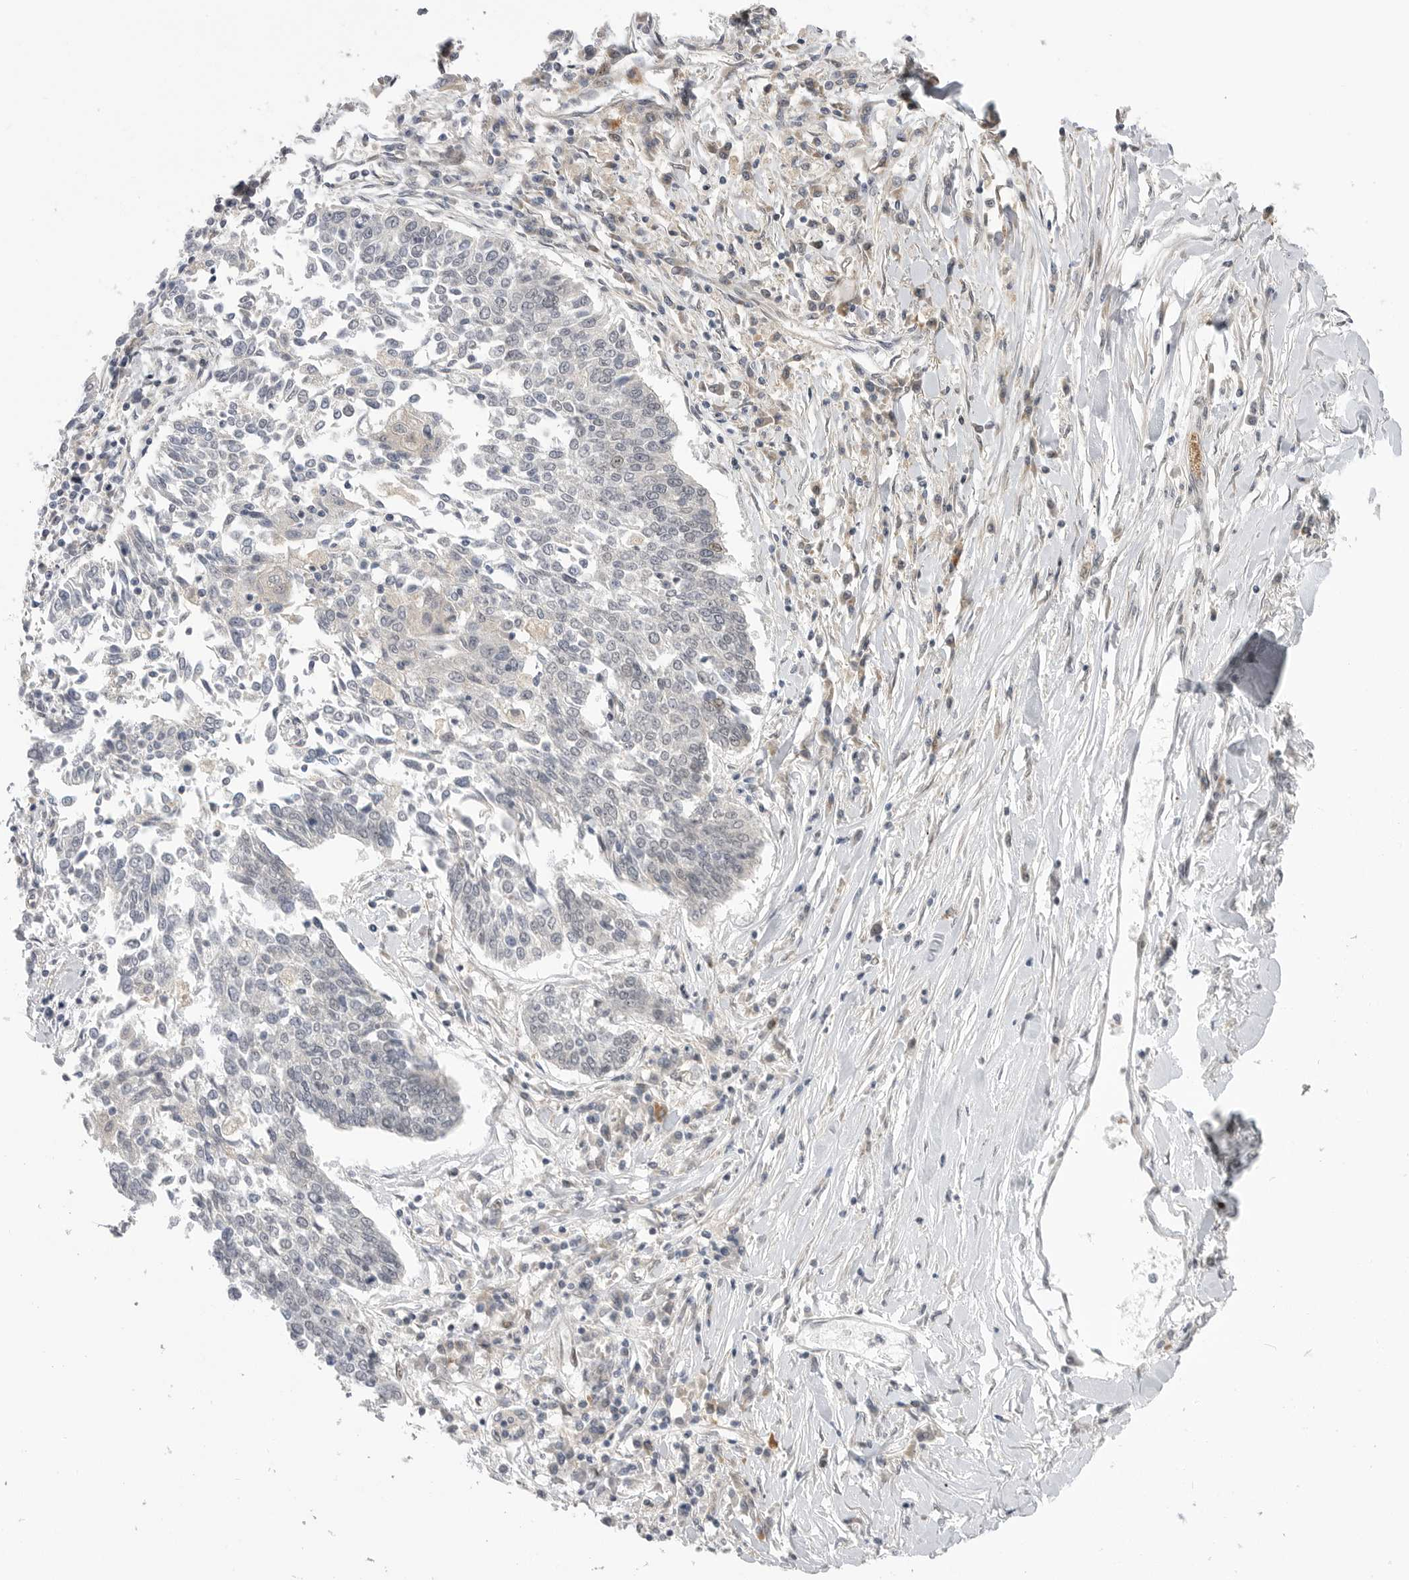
{"staining": {"intensity": "negative", "quantity": "none", "location": "none"}, "tissue": "lung cancer", "cell_type": "Tumor cells", "image_type": "cancer", "snomed": [{"axis": "morphology", "description": "Normal tissue, NOS"}, {"axis": "morphology", "description": "Squamous cell carcinoma, NOS"}, {"axis": "topography", "description": "Cartilage tissue"}, {"axis": "topography", "description": "Bronchus"}, {"axis": "topography", "description": "Lung"}, {"axis": "topography", "description": "Peripheral nerve tissue"}], "caption": "High magnification brightfield microscopy of lung cancer stained with DAB (3,3'-diaminobenzidine) (brown) and counterstained with hematoxylin (blue): tumor cells show no significant staining.", "gene": "GGT6", "patient": {"sex": "female", "age": 49}}